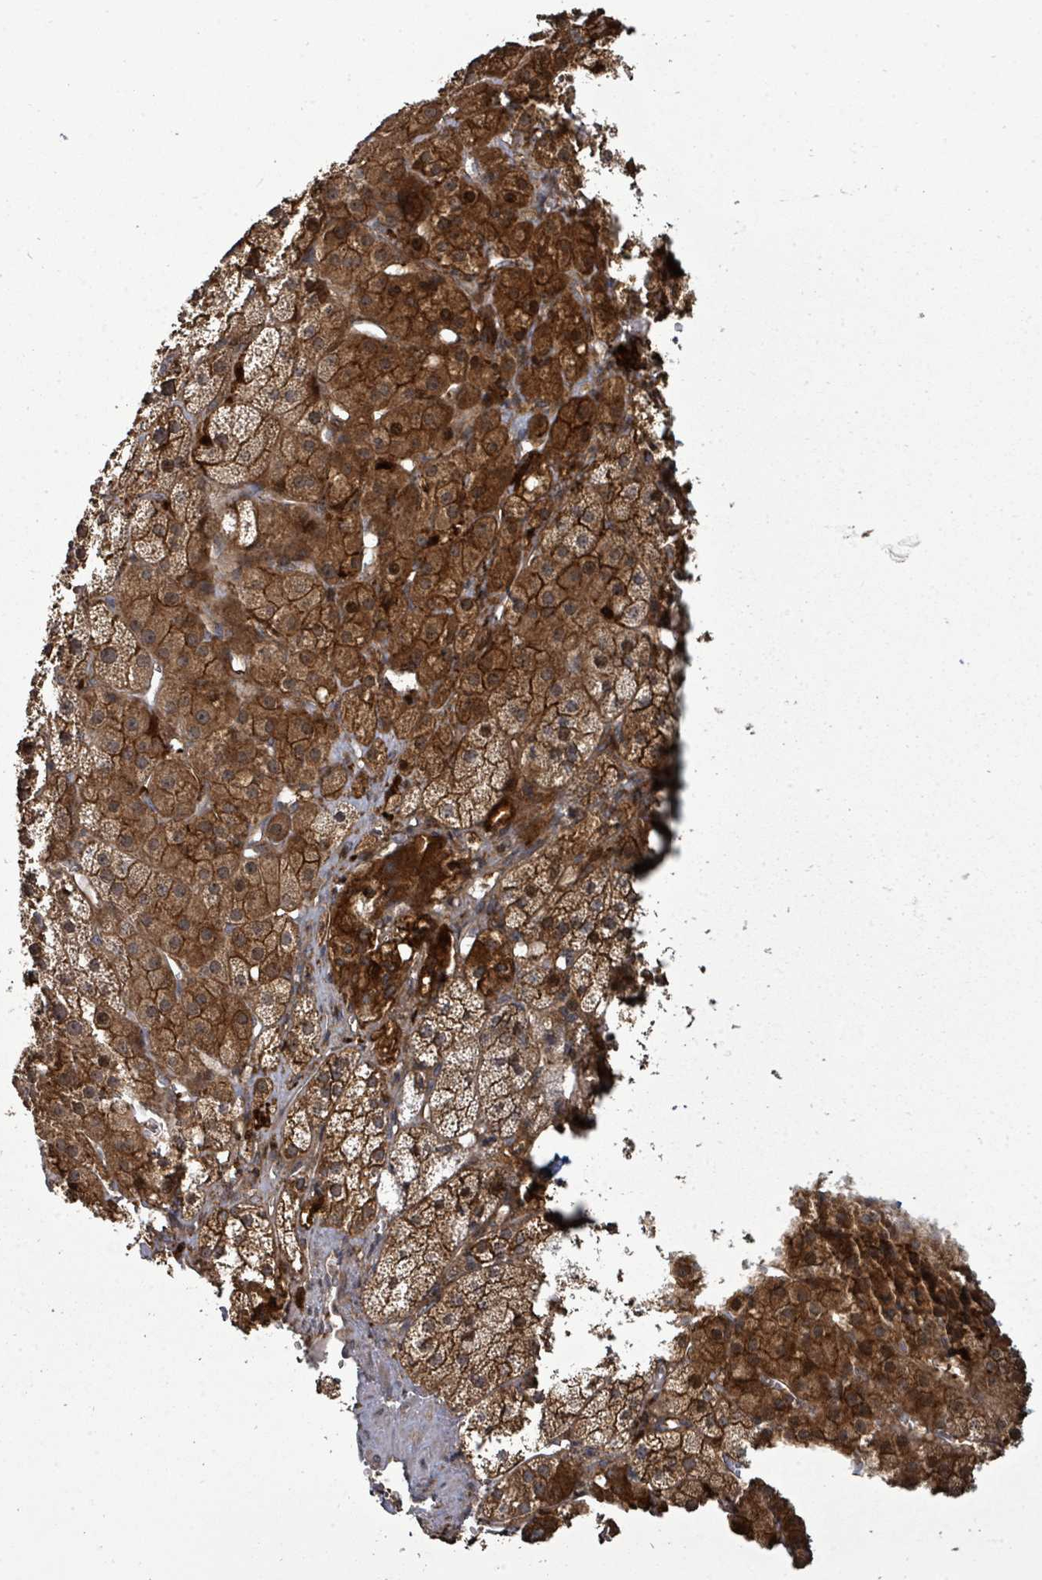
{"staining": {"intensity": "strong", "quantity": ">75%", "location": "cytoplasmic/membranous"}, "tissue": "adrenal gland", "cell_type": "Glandular cells", "image_type": "normal", "snomed": [{"axis": "morphology", "description": "Normal tissue, NOS"}, {"axis": "topography", "description": "Adrenal gland"}], "caption": "Immunohistochemistry of benign adrenal gland demonstrates high levels of strong cytoplasmic/membranous positivity in approximately >75% of glandular cells.", "gene": "EIF3CL", "patient": {"sex": "female", "age": 52}}